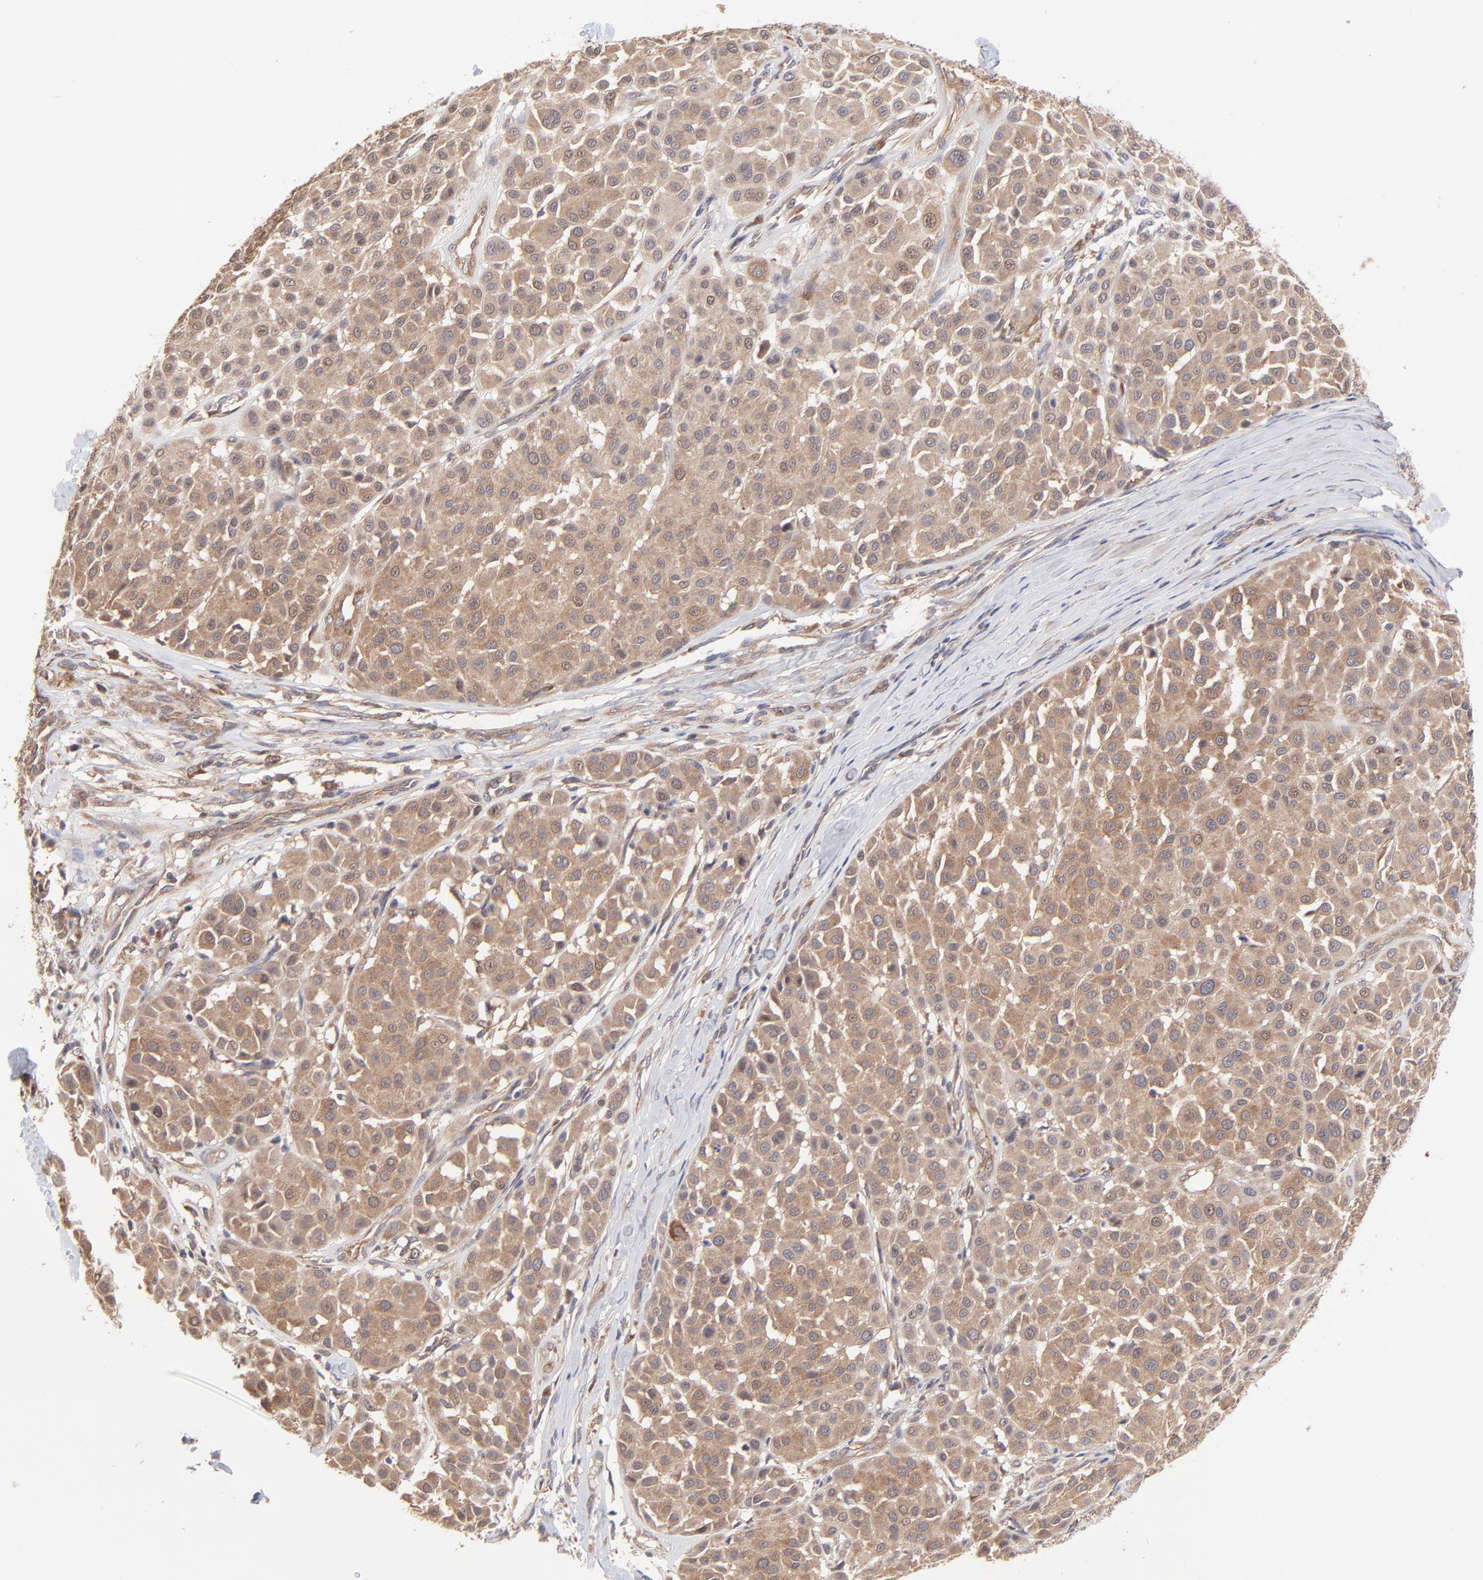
{"staining": {"intensity": "moderate", "quantity": ">75%", "location": "cytoplasmic/membranous"}, "tissue": "melanoma", "cell_type": "Tumor cells", "image_type": "cancer", "snomed": [{"axis": "morphology", "description": "Malignant melanoma, Metastatic site"}, {"axis": "topography", "description": "Soft tissue"}], "caption": "DAB immunohistochemical staining of malignant melanoma (metastatic site) shows moderate cytoplasmic/membranous protein expression in approximately >75% of tumor cells.", "gene": "GART", "patient": {"sex": "male", "age": 41}}